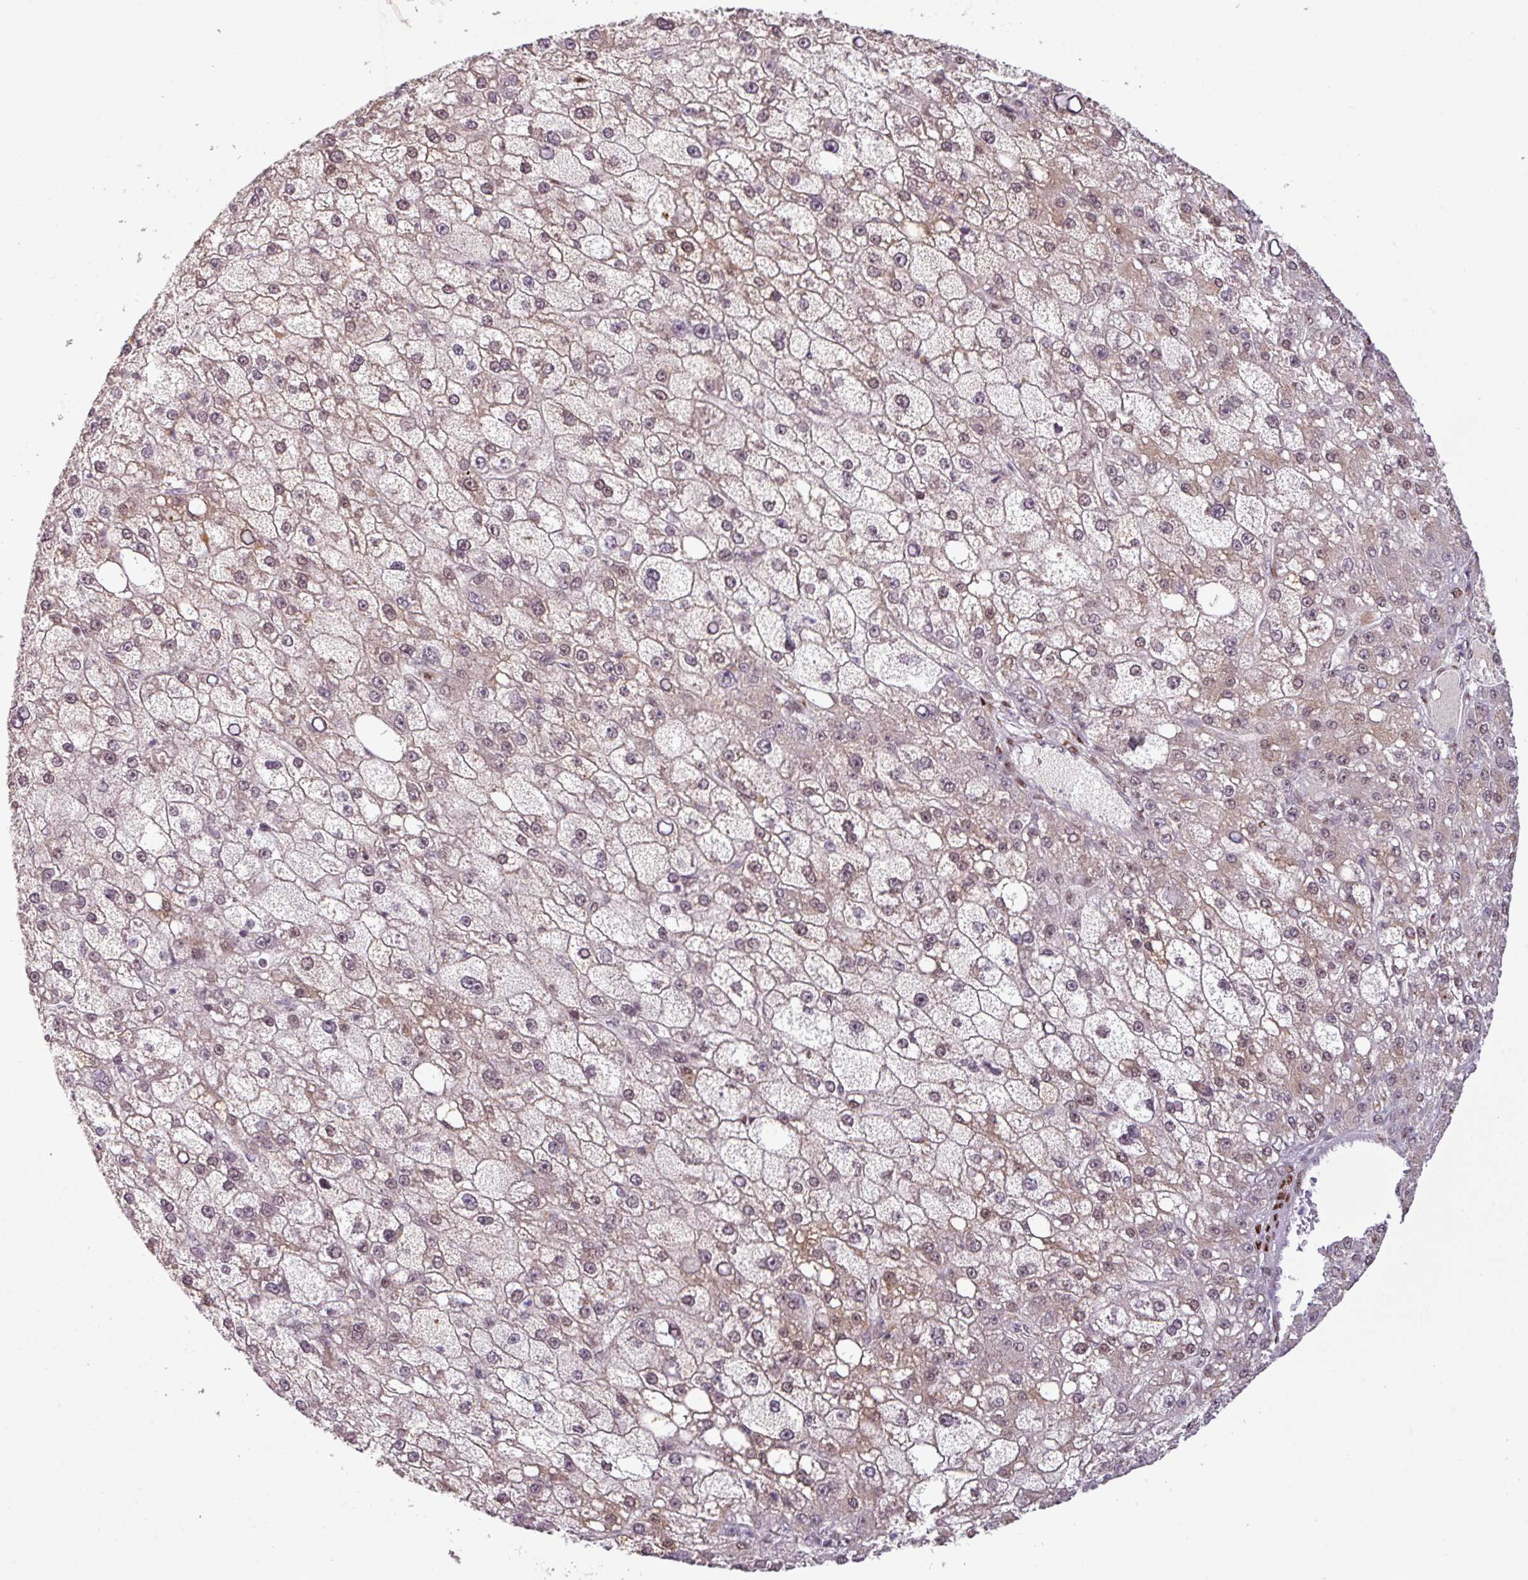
{"staining": {"intensity": "weak", "quantity": ">75%", "location": "nuclear"}, "tissue": "liver cancer", "cell_type": "Tumor cells", "image_type": "cancer", "snomed": [{"axis": "morphology", "description": "Carcinoma, Hepatocellular, NOS"}, {"axis": "topography", "description": "Liver"}], "caption": "Human liver cancer (hepatocellular carcinoma) stained with a brown dye shows weak nuclear positive expression in approximately >75% of tumor cells.", "gene": "IRF2BPL", "patient": {"sex": "male", "age": 67}}